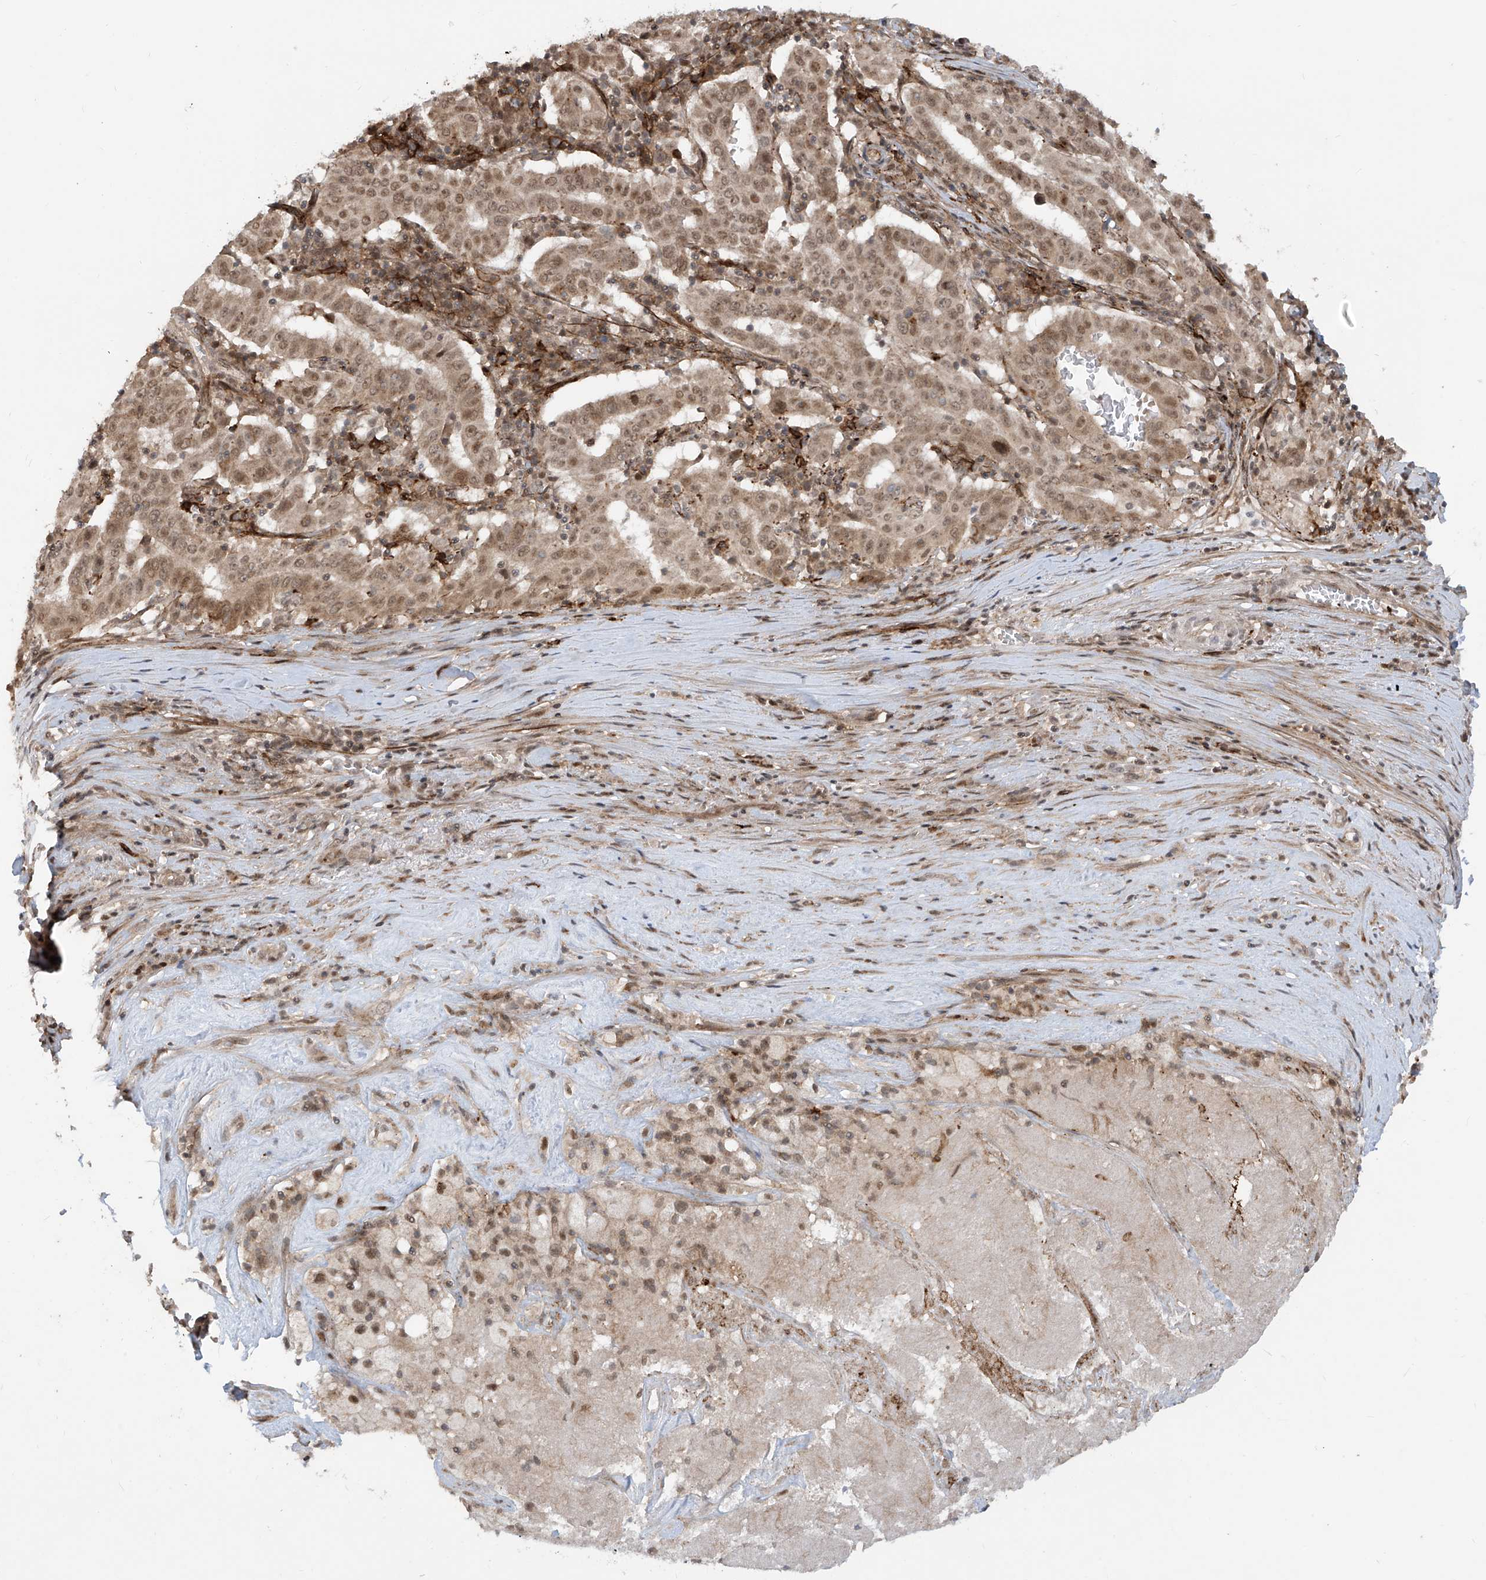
{"staining": {"intensity": "moderate", "quantity": ">75%", "location": "nuclear"}, "tissue": "pancreatic cancer", "cell_type": "Tumor cells", "image_type": "cancer", "snomed": [{"axis": "morphology", "description": "Adenocarcinoma, NOS"}, {"axis": "topography", "description": "Pancreas"}], "caption": "High-magnification brightfield microscopy of pancreatic cancer stained with DAB (brown) and counterstained with hematoxylin (blue). tumor cells exhibit moderate nuclear expression is present in about>75% of cells.", "gene": "LAGE3", "patient": {"sex": "male", "age": 63}}